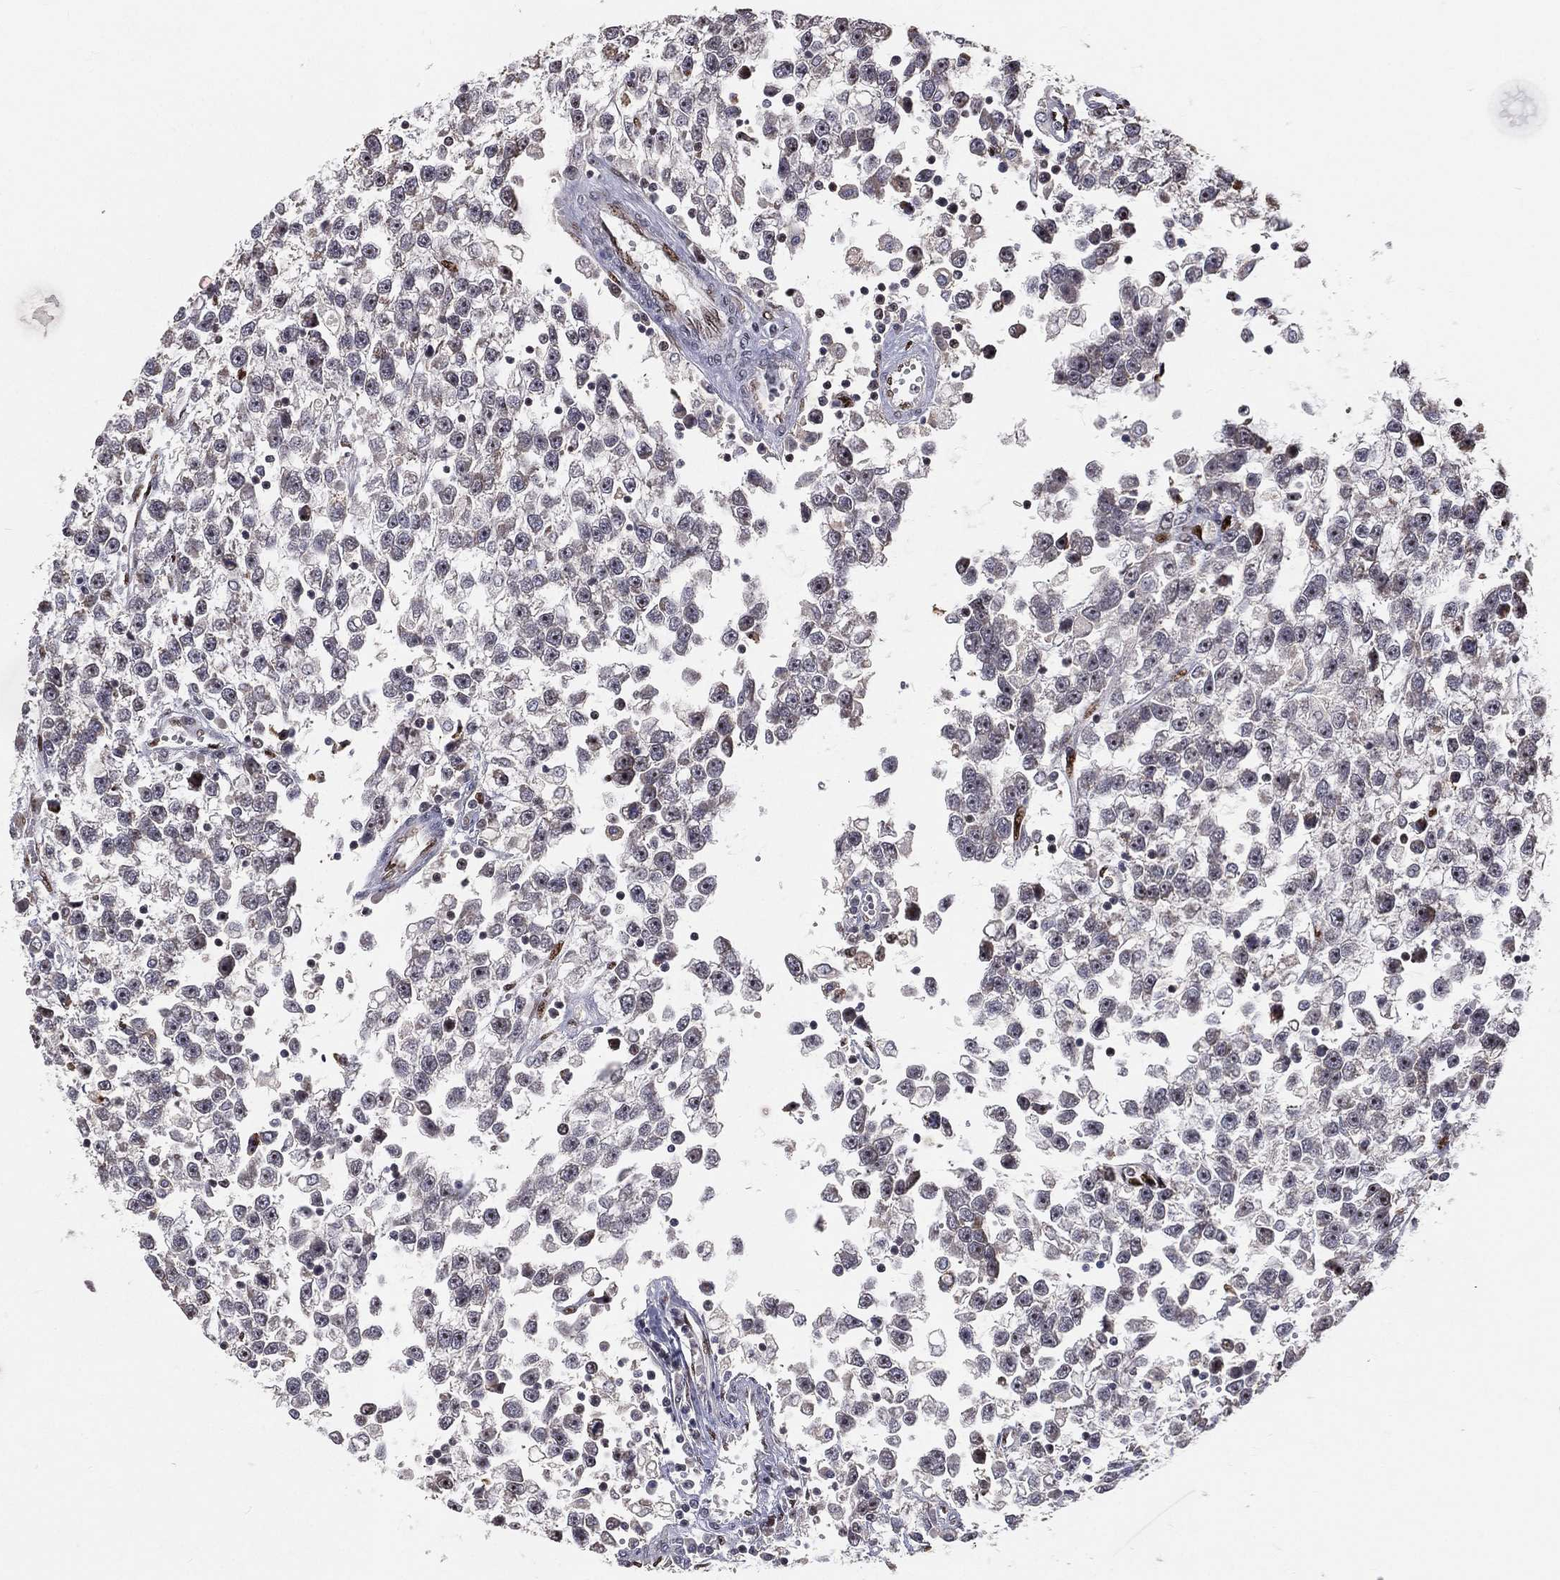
{"staining": {"intensity": "negative", "quantity": "none", "location": "none"}, "tissue": "testis cancer", "cell_type": "Tumor cells", "image_type": "cancer", "snomed": [{"axis": "morphology", "description": "Seminoma, NOS"}, {"axis": "topography", "description": "Testis"}], "caption": "The histopathology image displays no significant expression in tumor cells of testis cancer (seminoma).", "gene": "ZEB1", "patient": {"sex": "male", "age": 34}}